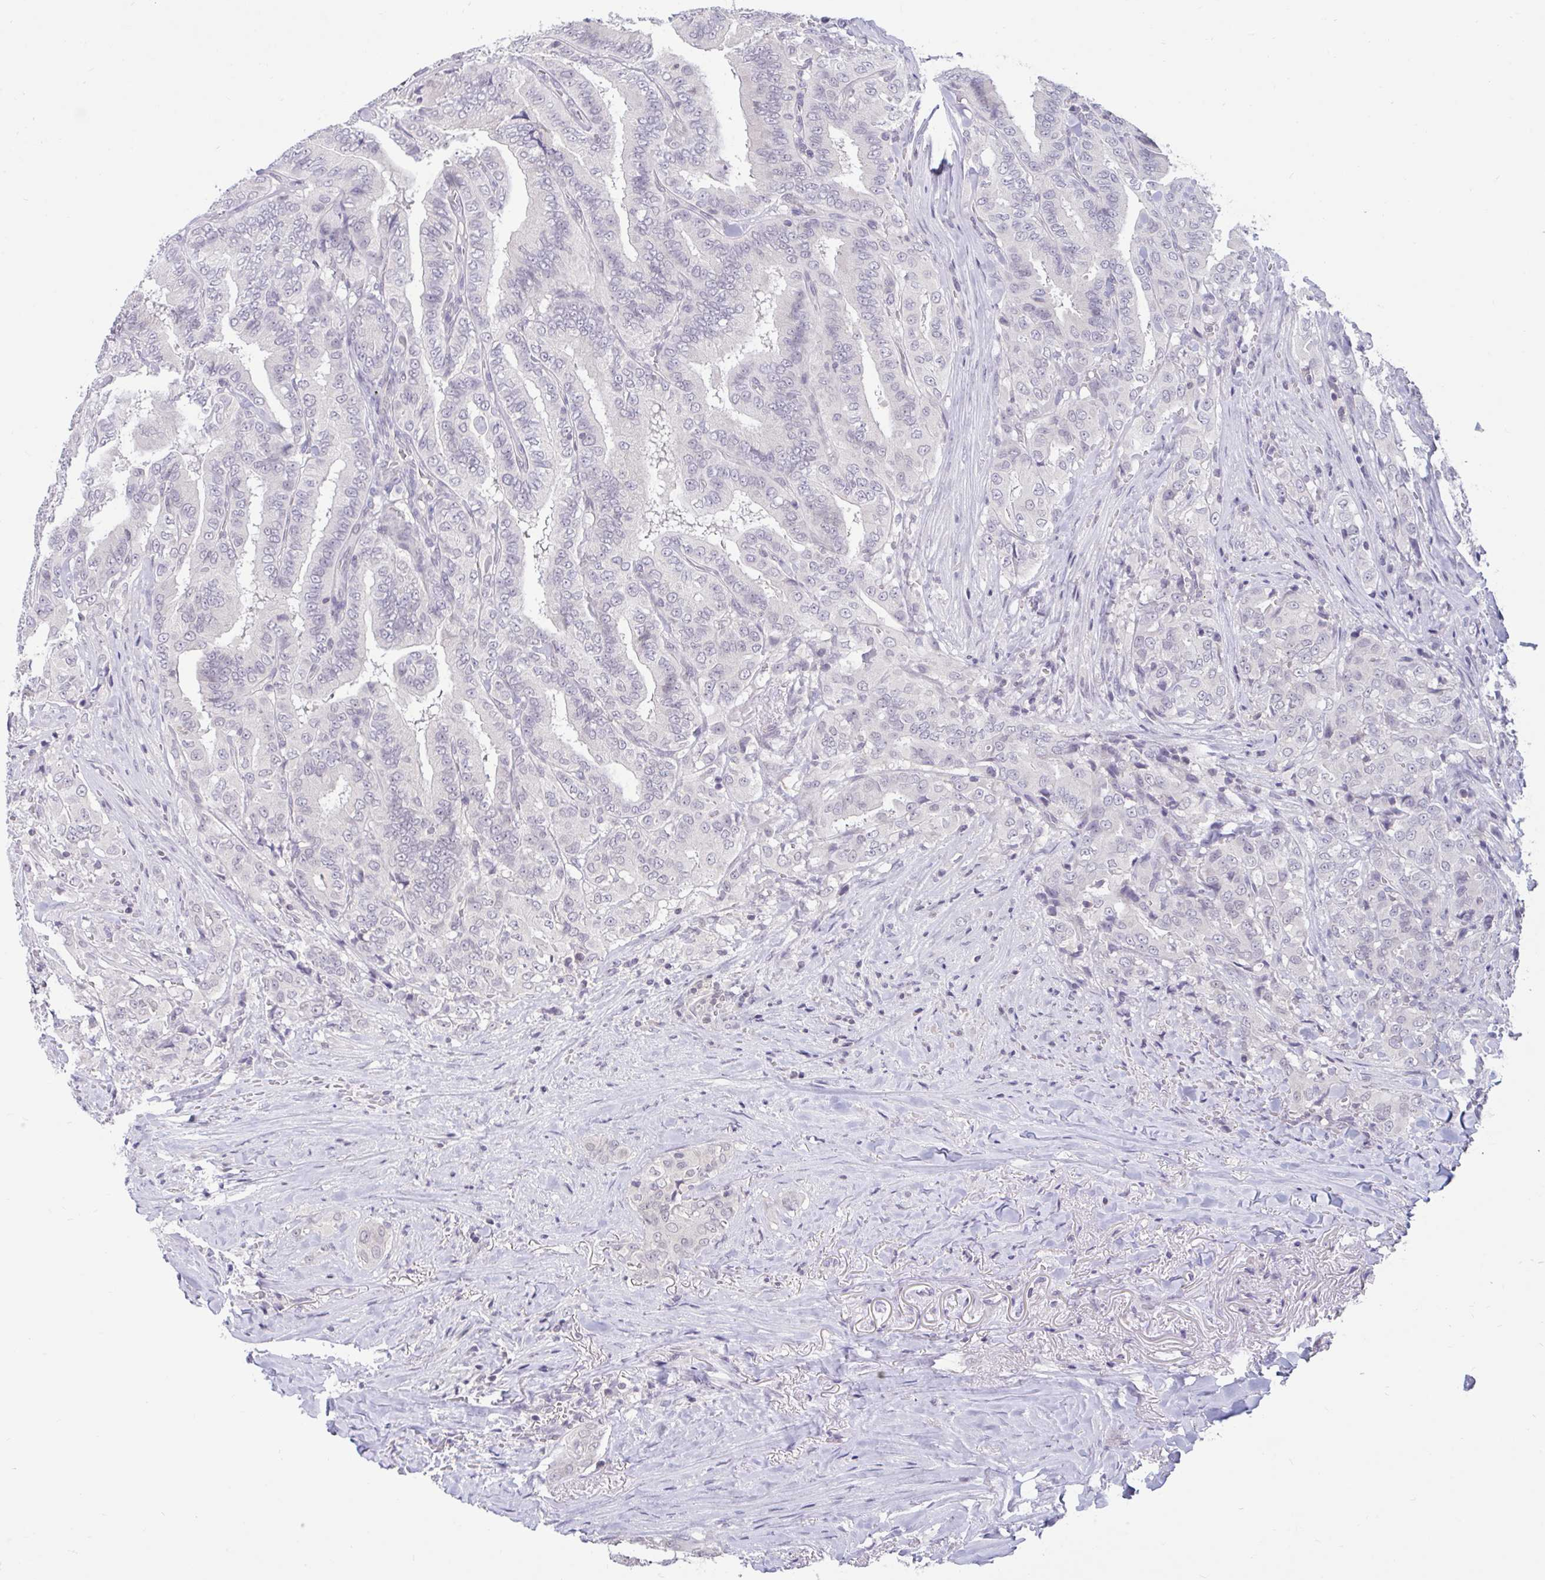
{"staining": {"intensity": "negative", "quantity": "none", "location": "none"}, "tissue": "thyroid cancer", "cell_type": "Tumor cells", "image_type": "cancer", "snomed": [{"axis": "morphology", "description": "Papillary adenocarcinoma, NOS"}, {"axis": "topography", "description": "Thyroid gland"}], "caption": "This is a micrograph of IHC staining of papillary adenocarcinoma (thyroid), which shows no expression in tumor cells.", "gene": "ARPP19", "patient": {"sex": "male", "age": 61}}